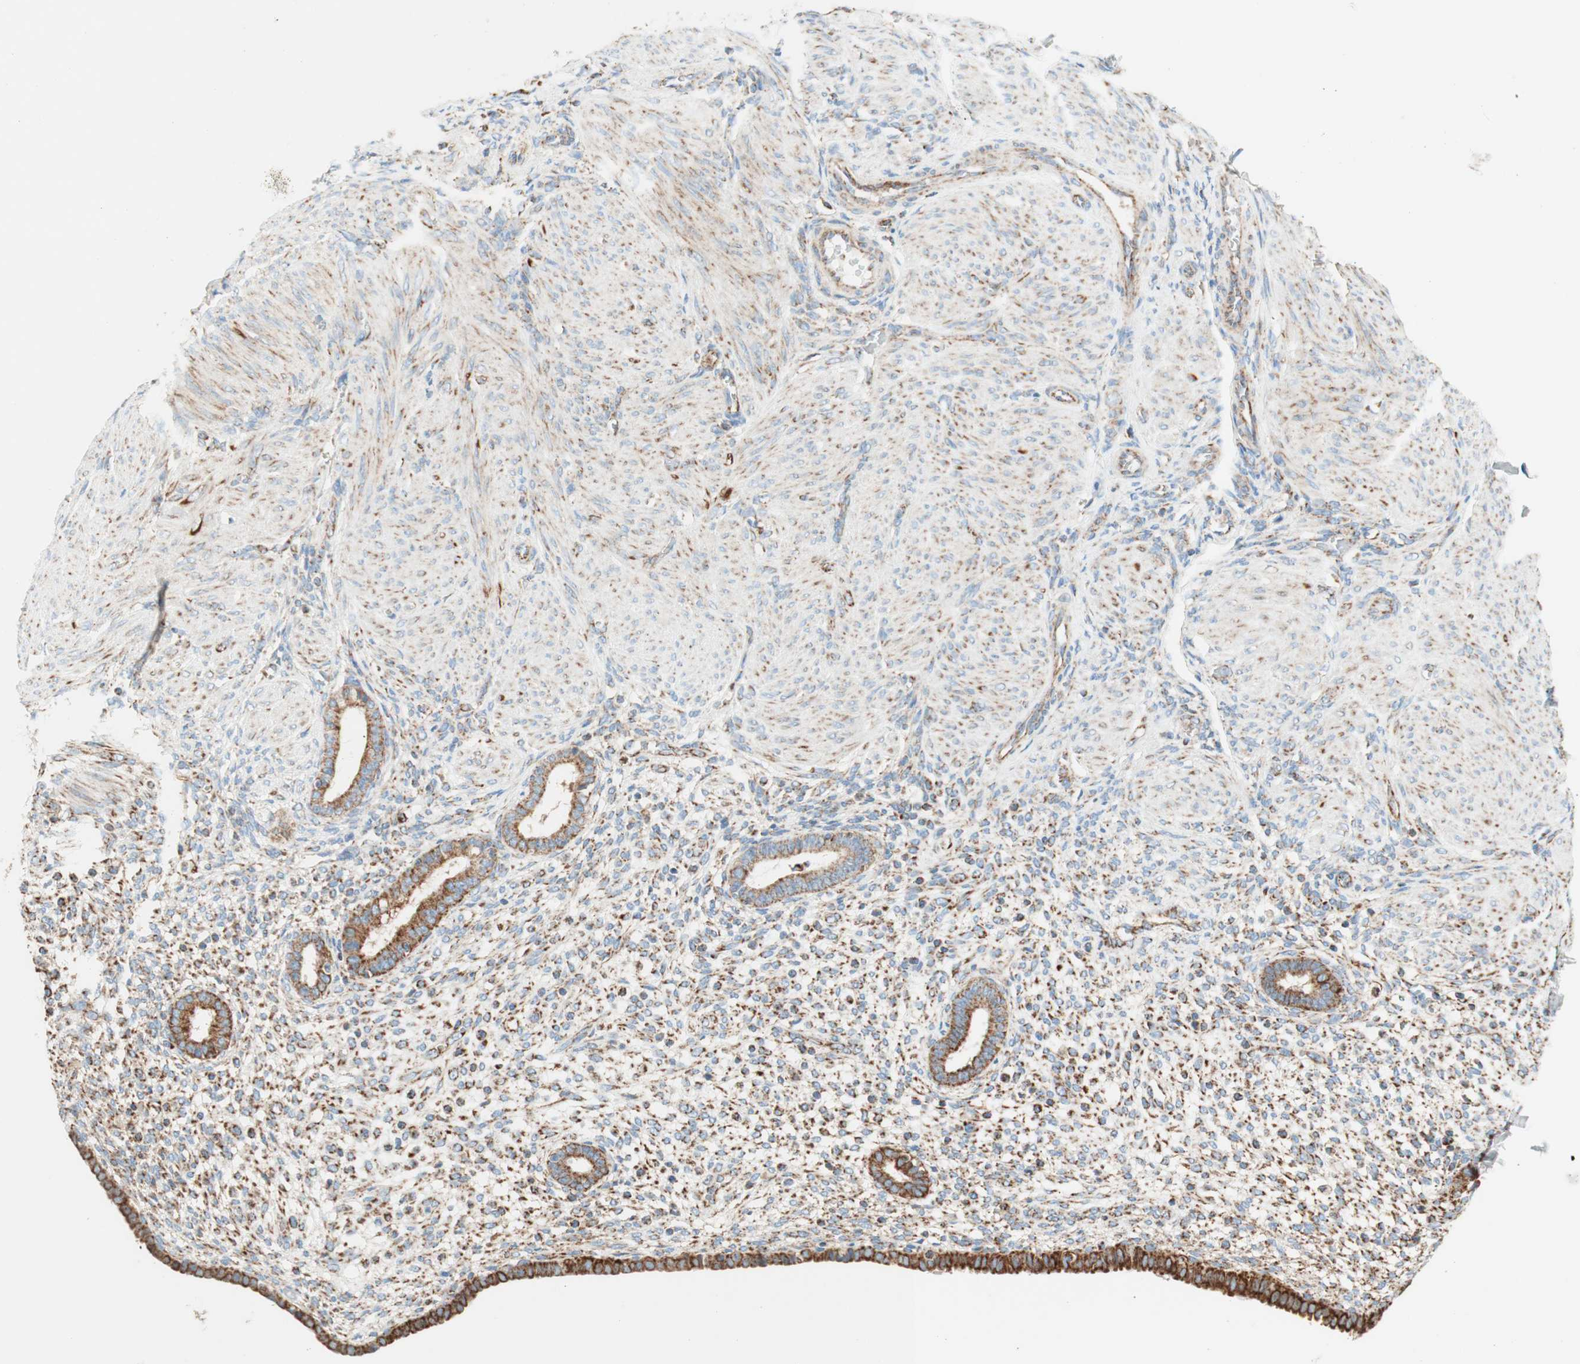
{"staining": {"intensity": "moderate", "quantity": "25%-75%", "location": "cytoplasmic/membranous"}, "tissue": "endometrium", "cell_type": "Cells in endometrial stroma", "image_type": "normal", "snomed": [{"axis": "morphology", "description": "Normal tissue, NOS"}, {"axis": "topography", "description": "Endometrium"}], "caption": "IHC micrograph of normal human endometrium stained for a protein (brown), which shows medium levels of moderate cytoplasmic/membranous staining in approximately 25%-75% of cells in endometrial stroma.", "gene": "TOMM20", "patient": {"sex": "female", "age": 72}}